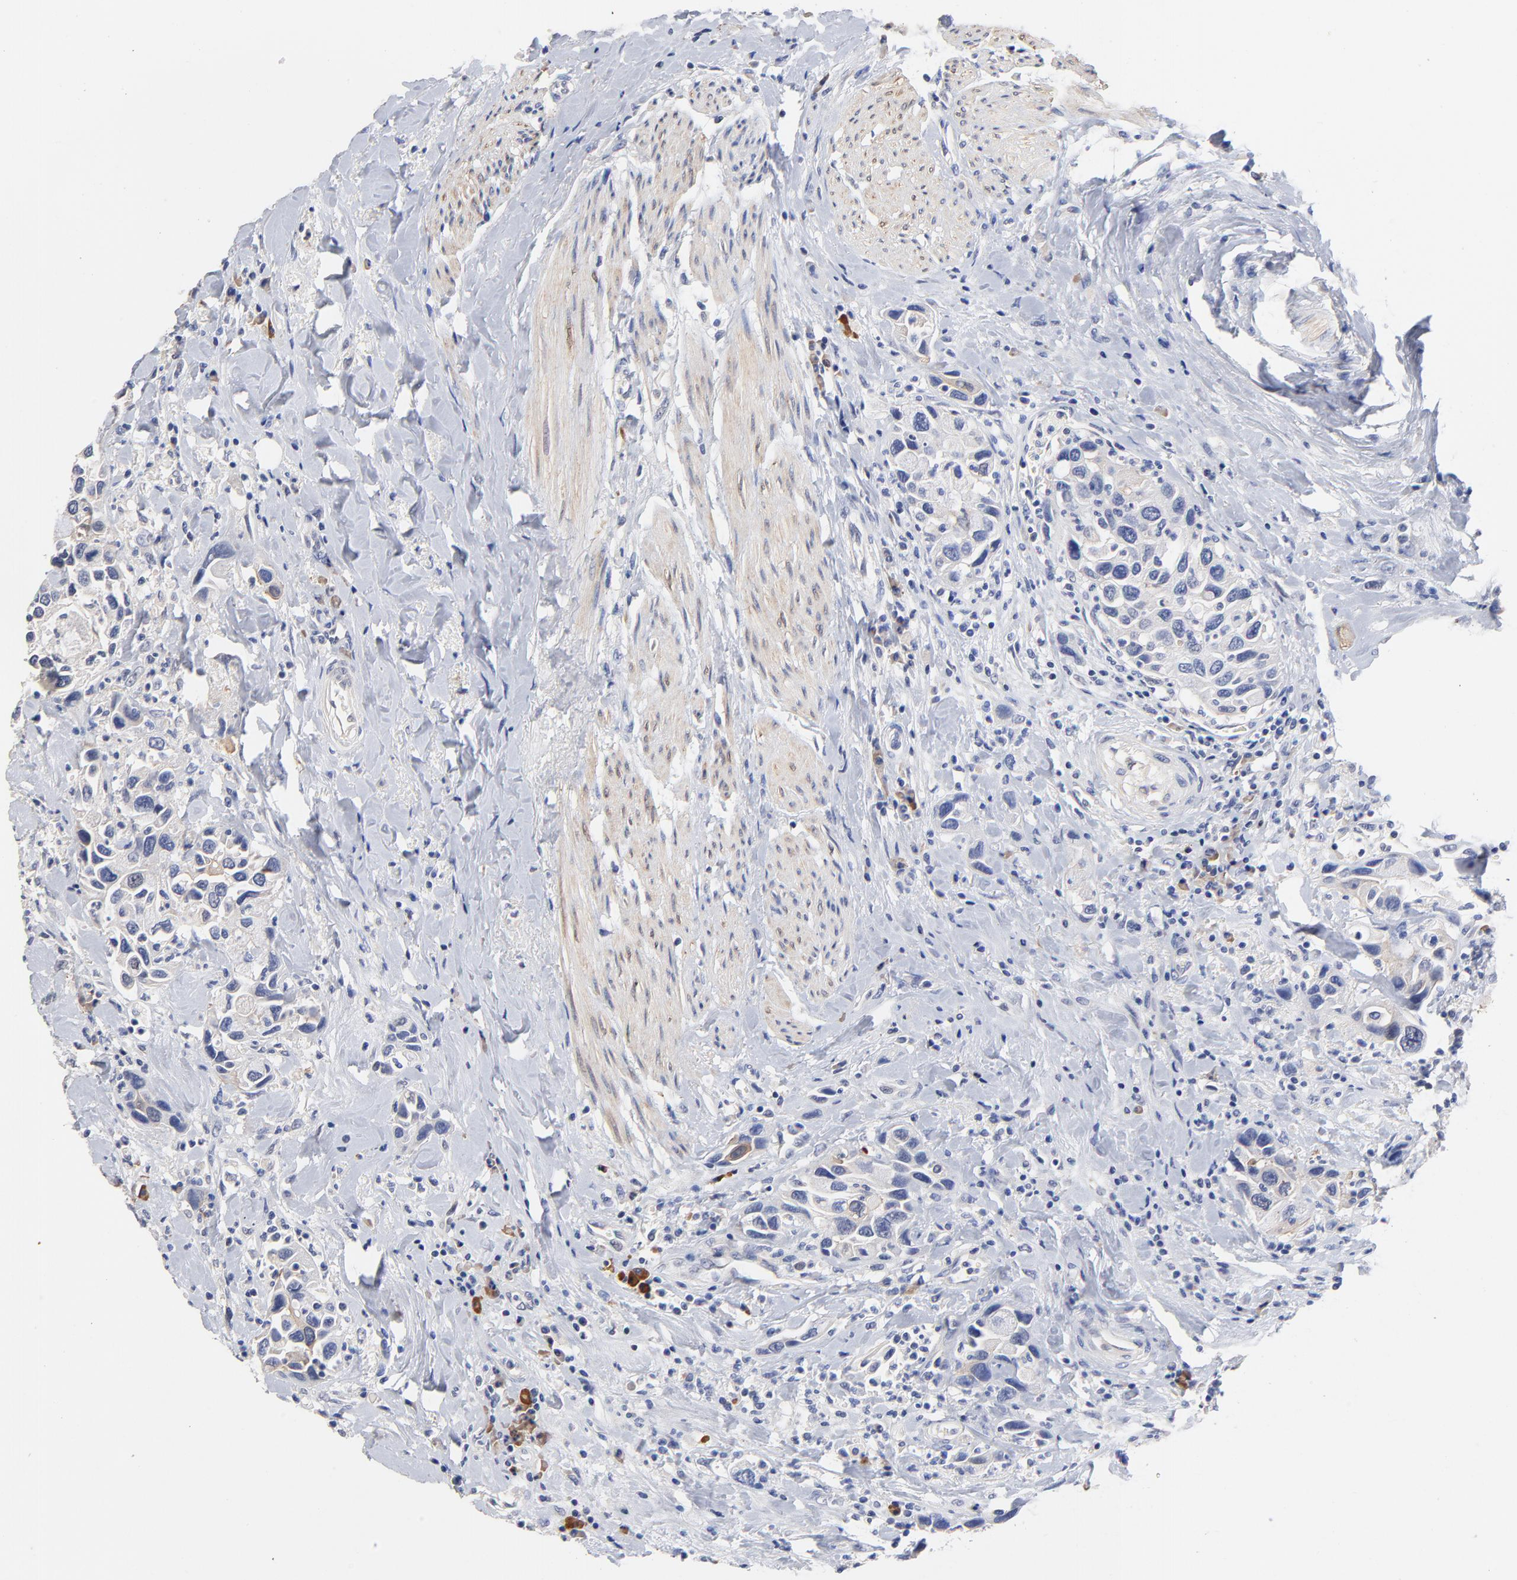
{"staining": {"intensity": "weak", "quantity": "<25%", "location": "cytoplasmic/membranous"}, "tissue": "urothelial cancer", "cell_type": "Tumor cells", "image_type": "cancer", "snomed": [{"axis": "morphology", "description": "Urothelial carcinoma, High grade"}, {"axis": "topography", "description": "Urinary bladder"}], "caption": "Tumor cells show no significant positivity in urothelial cancer. (DAB (3,3'-diaminobenzidine) immunohistochemistry visualized using brightfield microscopy, high magnification).", "gene": "TWNK", "patient": {"sex": "male", "age": 66}}